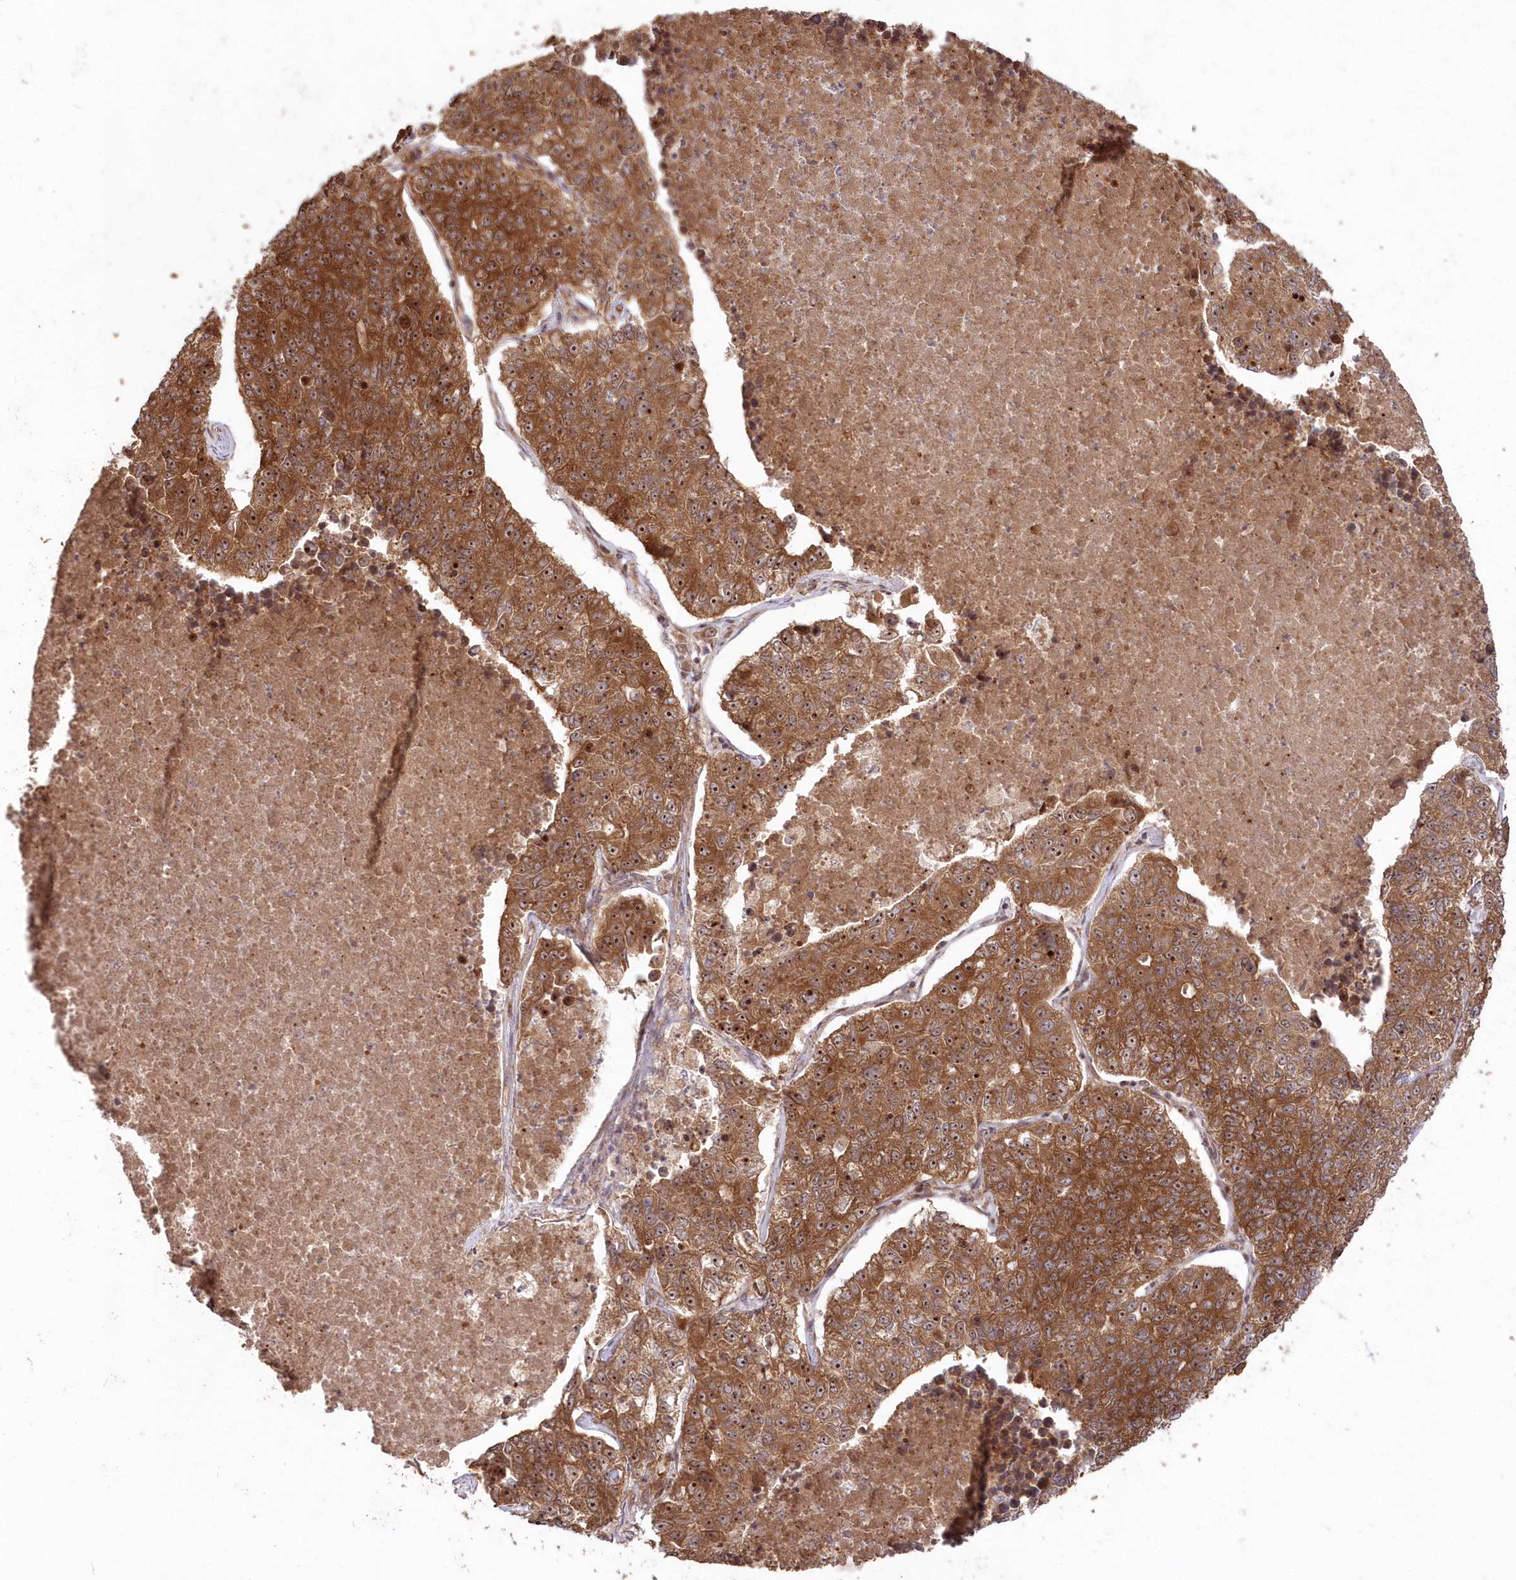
{"staining": {"intensity": "moderate", "quantity": ">75%", "location": "cytoplasmic/membranous,nuclear"}, "tissue": "lung cancer", "cell_type": "Tumor cells", "image_type": "cancer", "snomed": [{"axis": "morphology", "description": "Adenocarcinoma, NOS"}, {"axis": "topography", "description": "Lung"}], "caption": "Moderate cytoplasmic/membranous and nuclear staining is appreciated in approximately >75% of tumor cells in lung adenocarcinoma.", "gene": "SERINC1", "patient": {"sex": "male", "age": 49}}